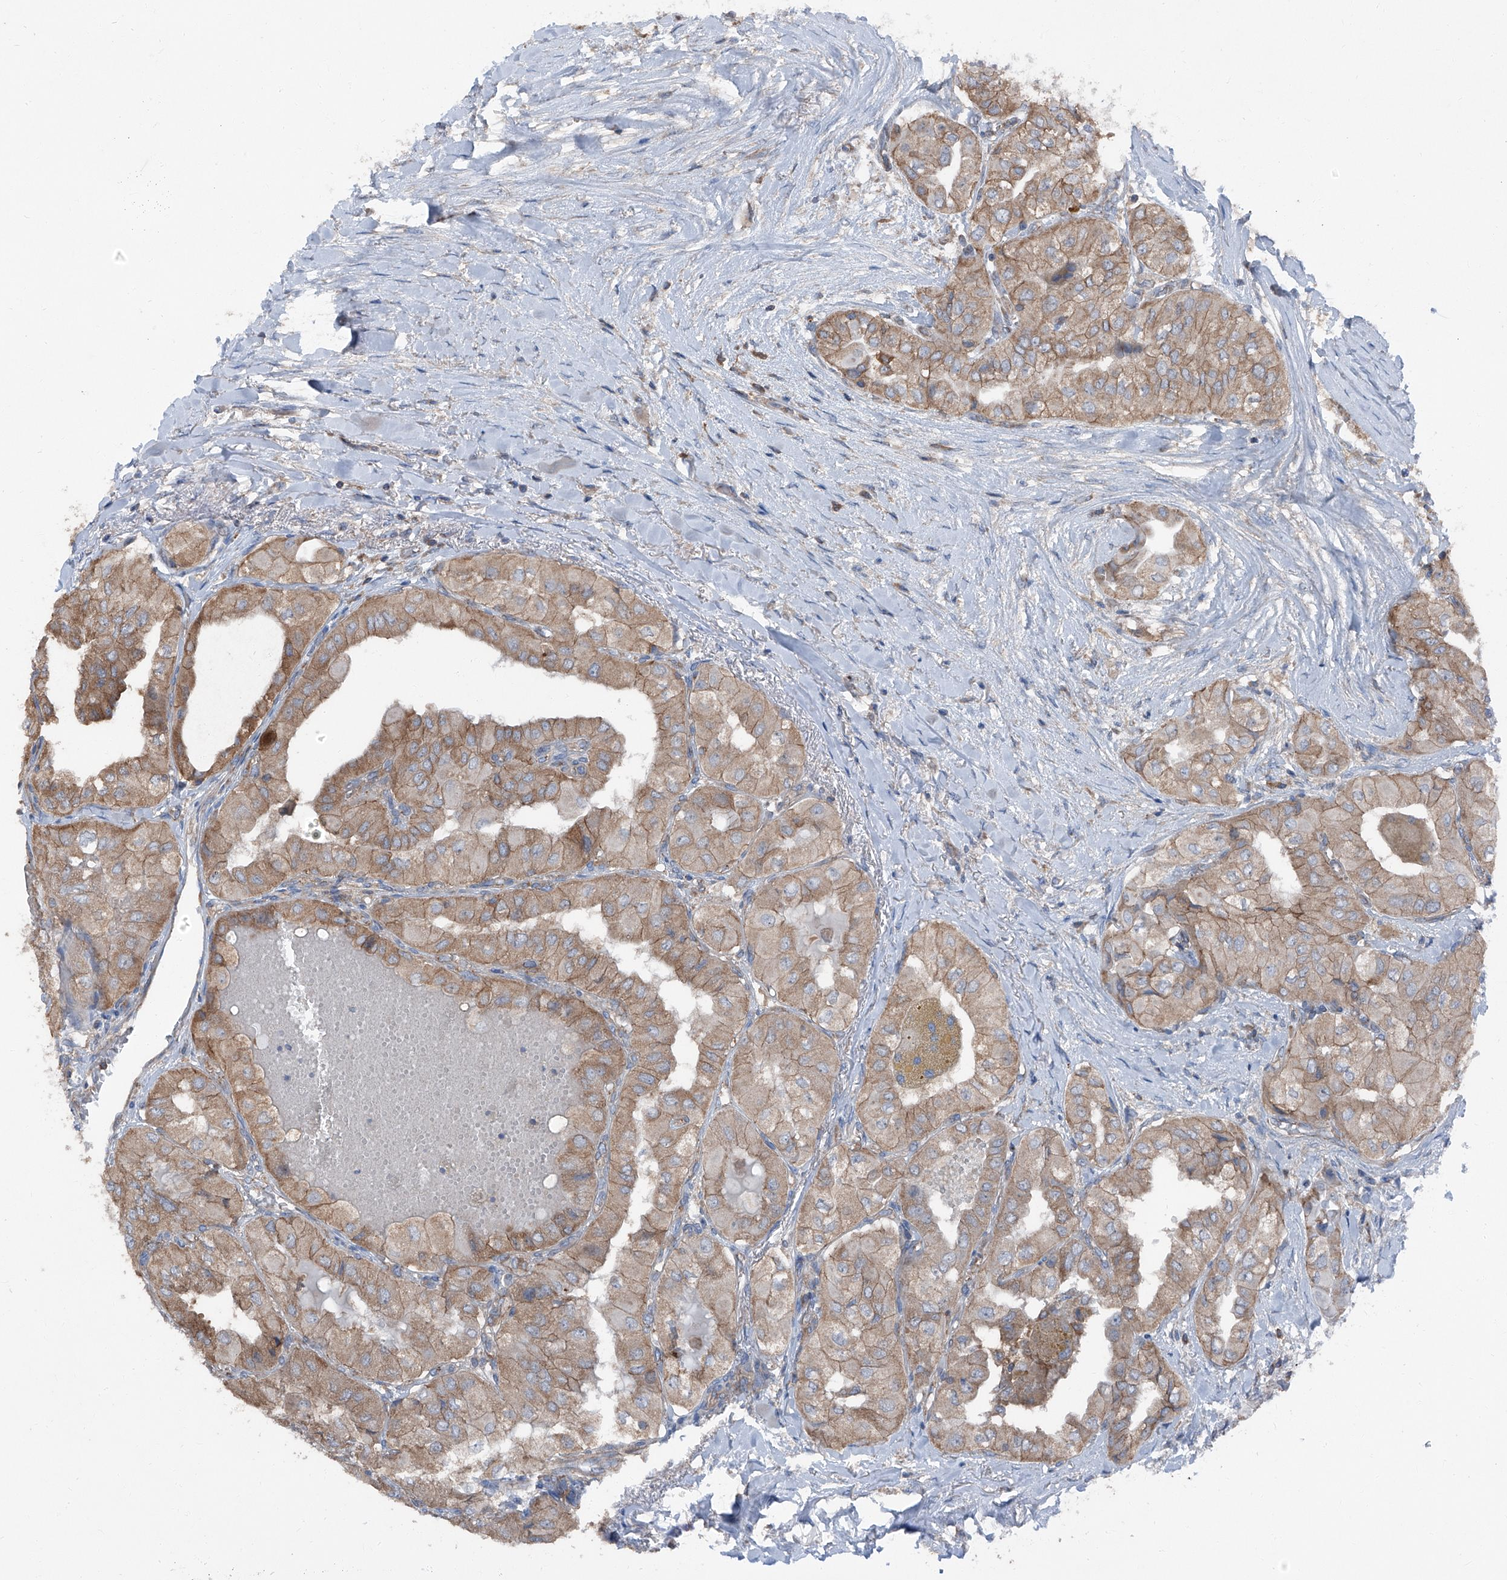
{"staining": {"intensity": "weak", "quantity": ">75%", "location": "cytoplasmic/membranous"}, "tissue": "thyroid cancer", "cell_type": "Tumor cells", "image_type": "cancer", "snomed": [{"axis": "morphology", "description": "Papillary adenocarcinoma, NOS"}, {"axis": "topography", "description": "Thyroid gland"}], "caption": "An image of thyroid cancer (papillary adenocarcinoma) stained for a protein shows weak cytoplasmic/membranous brown staining in tumor cells.", "gene": "GPR142", "patient": {"sex": "female", "age": 59}}